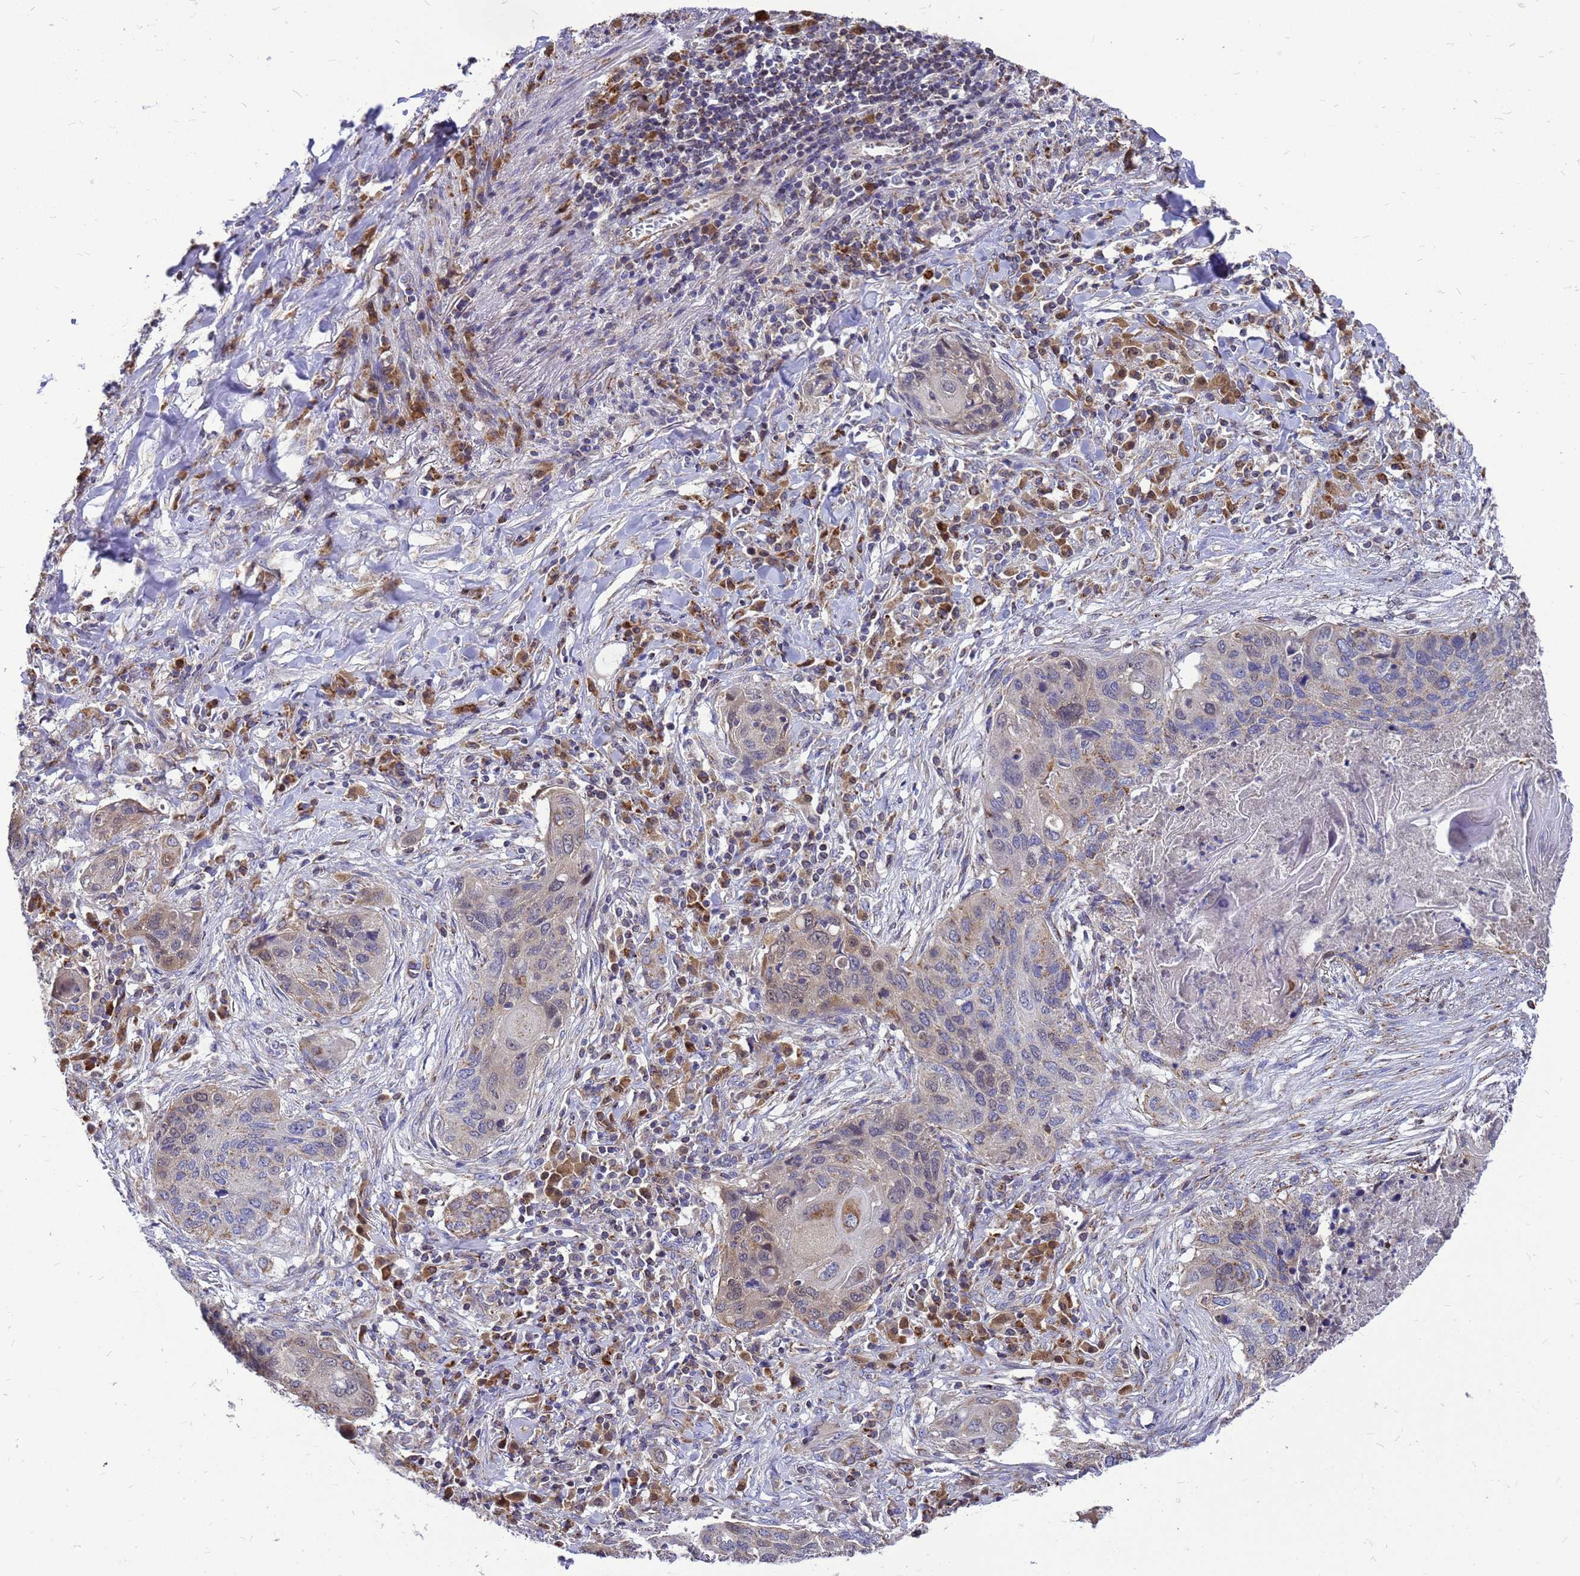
{"staining": {"intensity": "moderate", "quantity": "<25%", "location": "cytoplasmic/membranous"}, "tissue": "lung cancer", "cell_type": "Tumor cells", "image_type": "cancer", "snomed": [{"axis": "morphology", "description": "Squamous cell carcinoma, NOS"}, {"axis": "topography", "description": "Lung"}], "caption": "Lung cancer (squamous cell carcinoma) stained for a protein (brown) reveals moderate cytoplasmic/membranous positive positivity in approximately <25% of tumor cells.", "gene": "CMC4", "patient": {"sex": "female", "age": 63}}